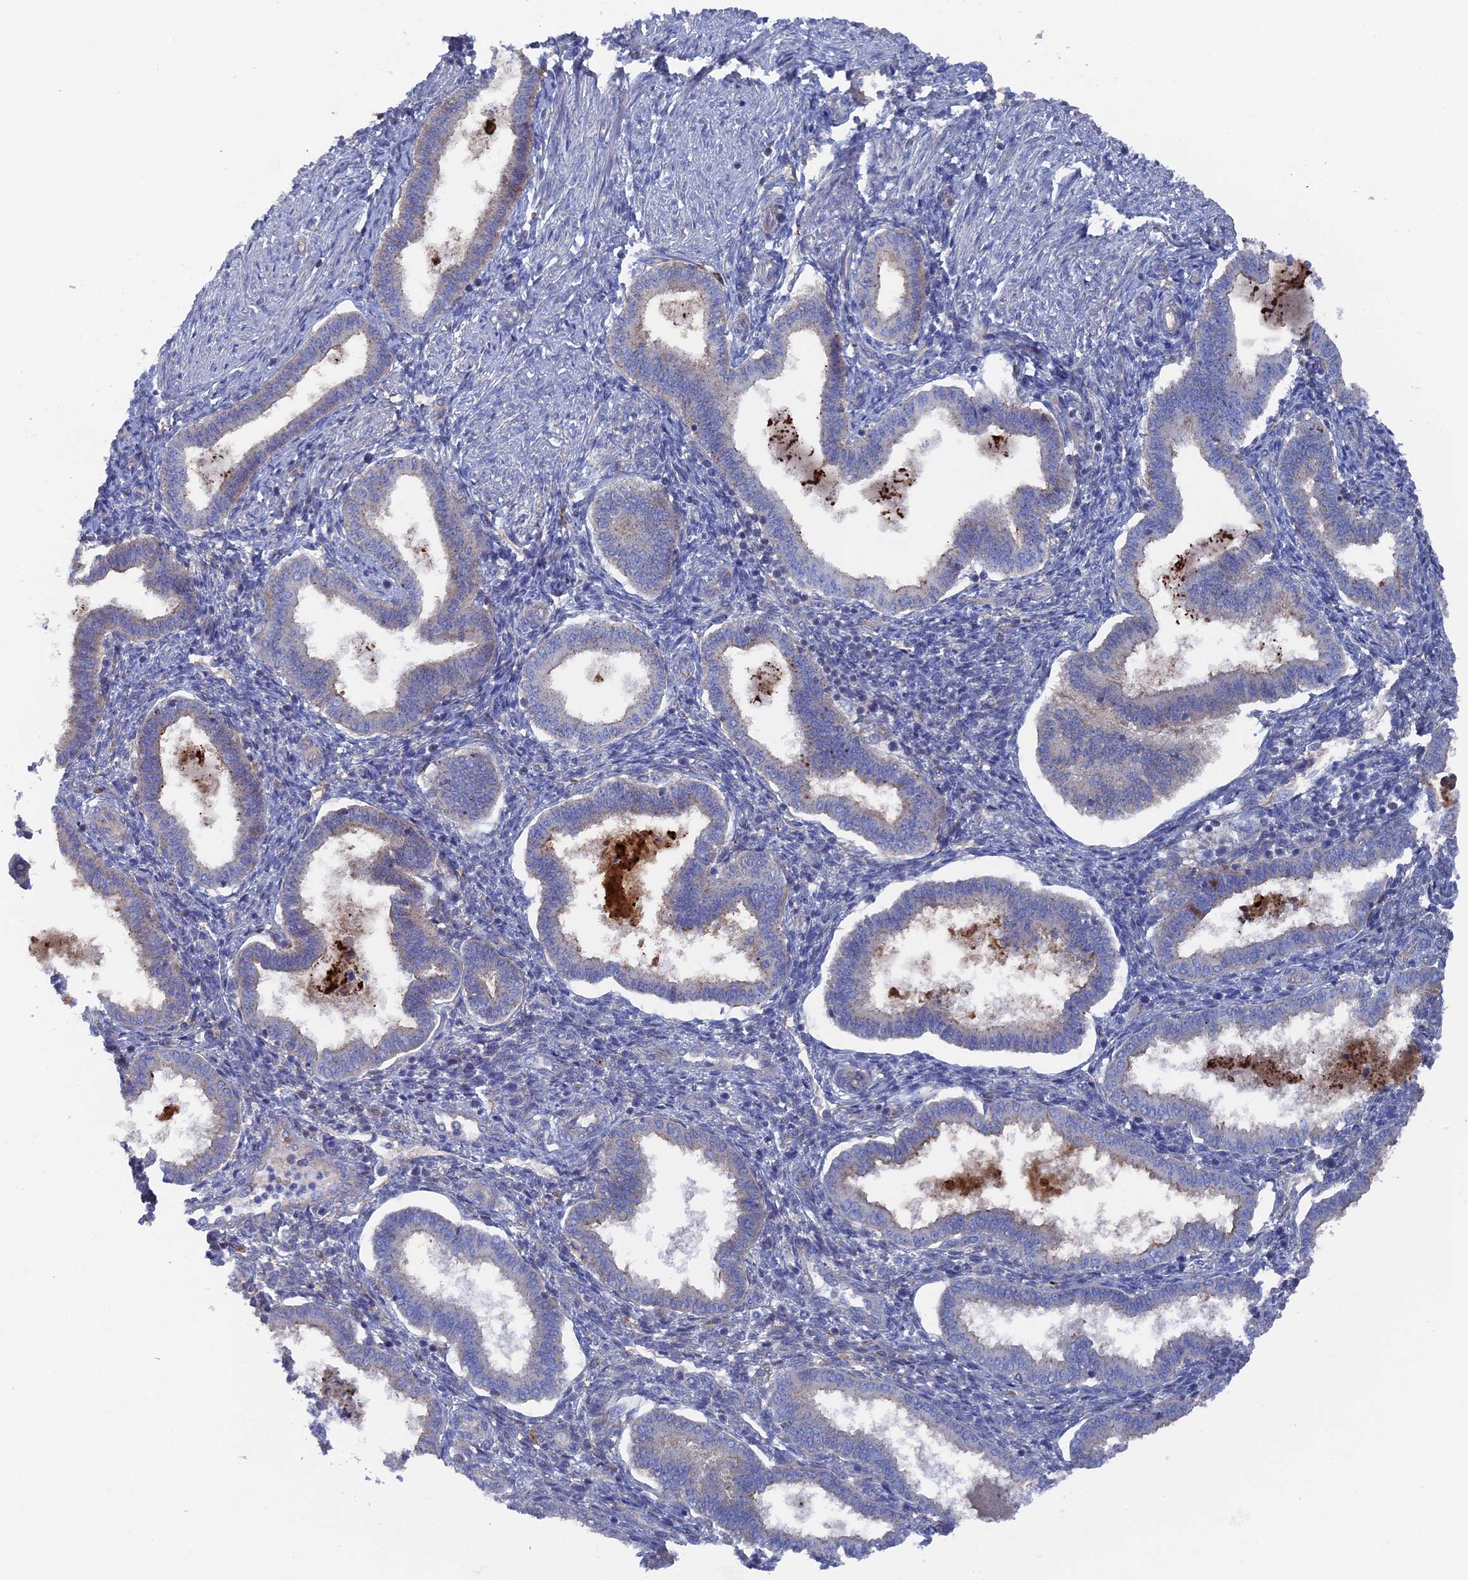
{"staining": {"intensity": "negative", "quantity": "none", "location": "none"}, "tissue": "endometrium", "cell_type": "Cells in endometrial stroma", "image_type": "normal", "snomed": [{"axis": "morphology", "description": "Normal tissue, NOS"}, {"axis": "topography", "description": "Endometrium"}], "caption": "Immunohistochemistry micrograph of normal human endometrium stained for a protein (brown), which reveals no positivity in cells in endometrial stroma. The staining was performed using DAB (3,3'-diaminobenzidine) to visualize the protein expression in brown, while the nuclei were stained in blue with hematoxylin (Magnification: 20x).", "gene": "SMG9", "patient": {"sex": "female", "age": 24}}